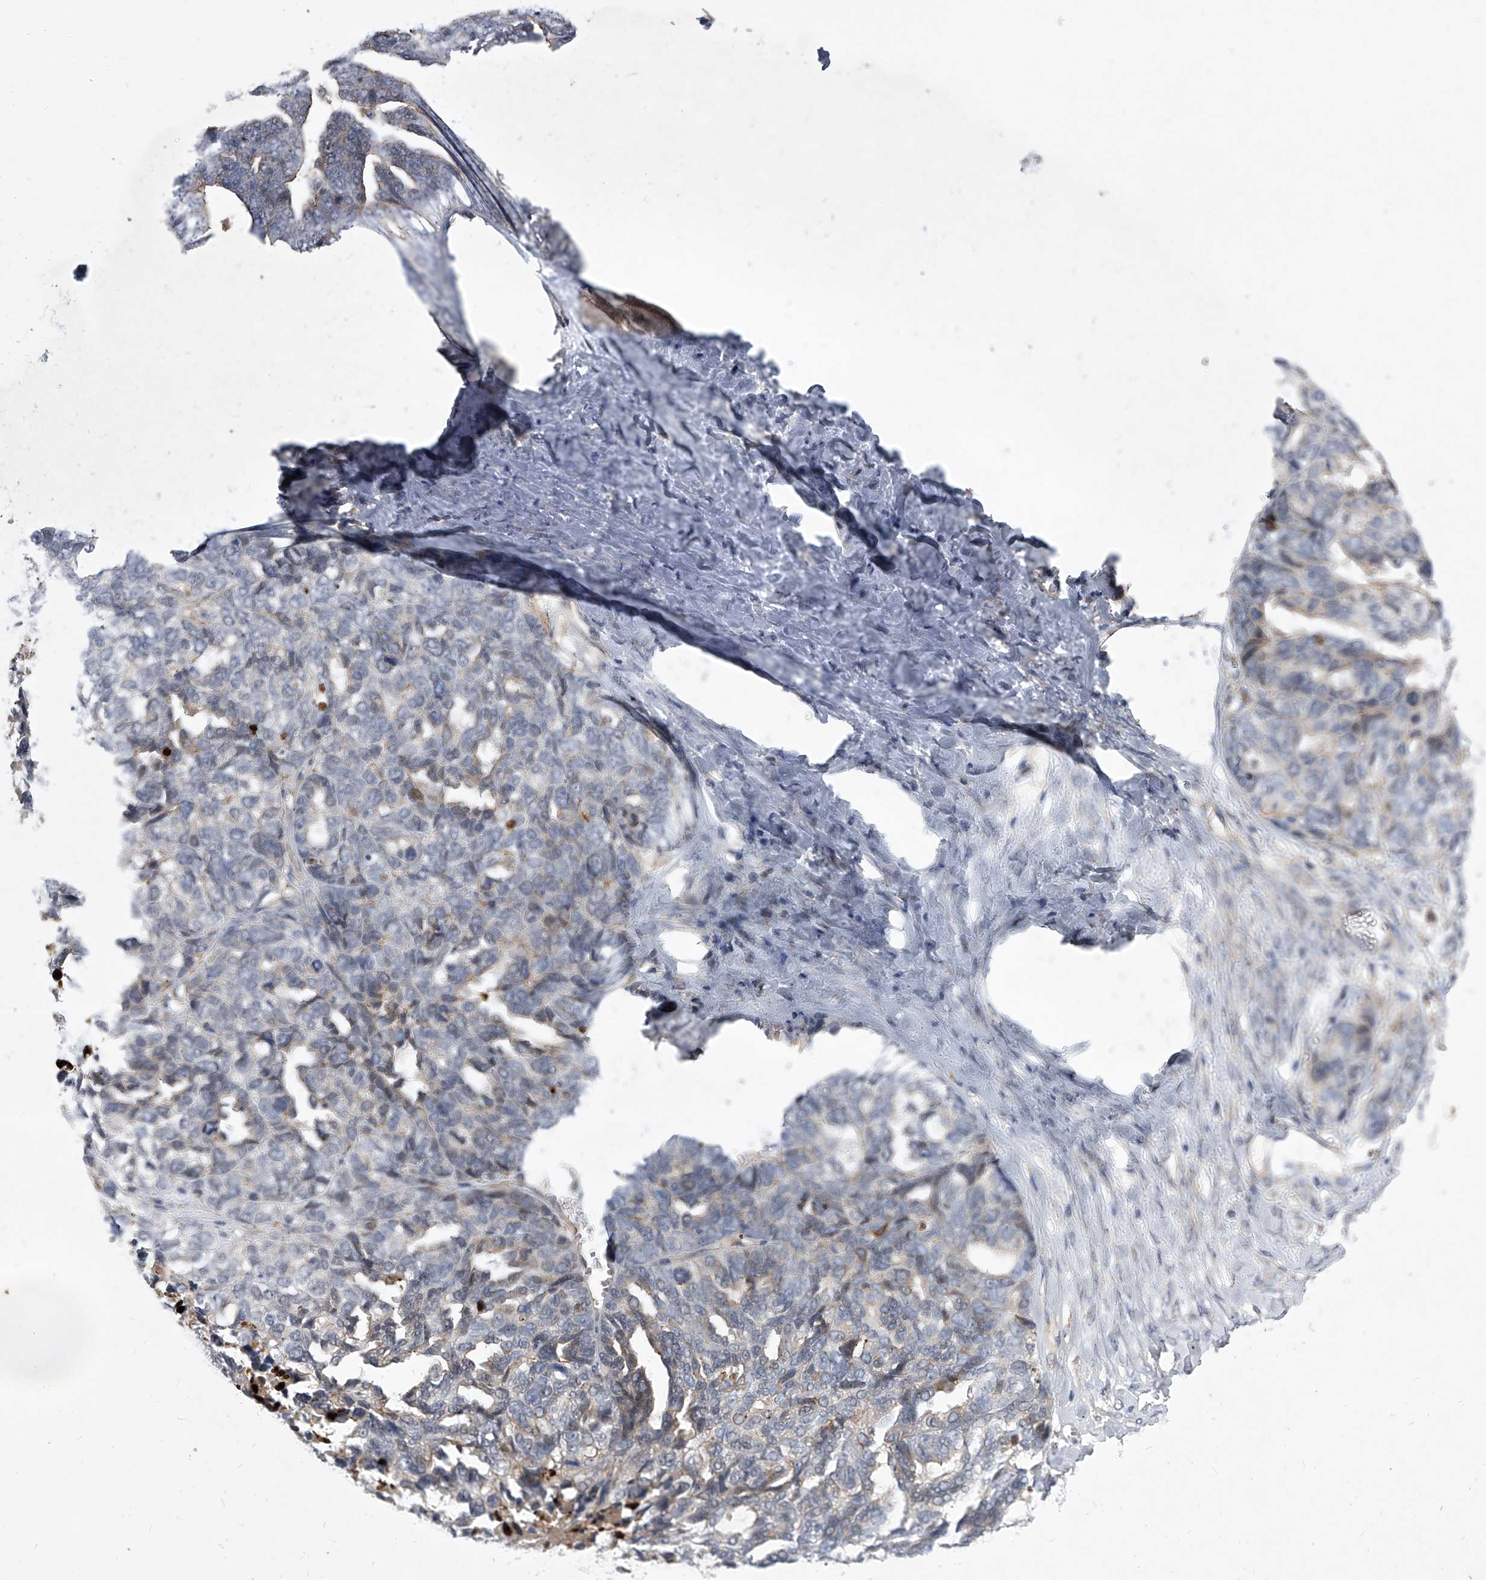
{"staining": {"intensity": "negative", "quantity": "none", "location": "none"}, "tissue": "ovarian cancer", "cell_type": "Tumor cells", "image_type": "cancer", "snomed": [{"axis": "morphology", "description": "Cystadenocarcinoma, serous, NOS"}, {"axis": "topography", "description": "Ovary"}], "caption": "Tumor cells show no significant expression in ovarian serous cystadenocarcinoma.", "gene": "MINDY4", "patient": {"sex": "female", "age": 79}}